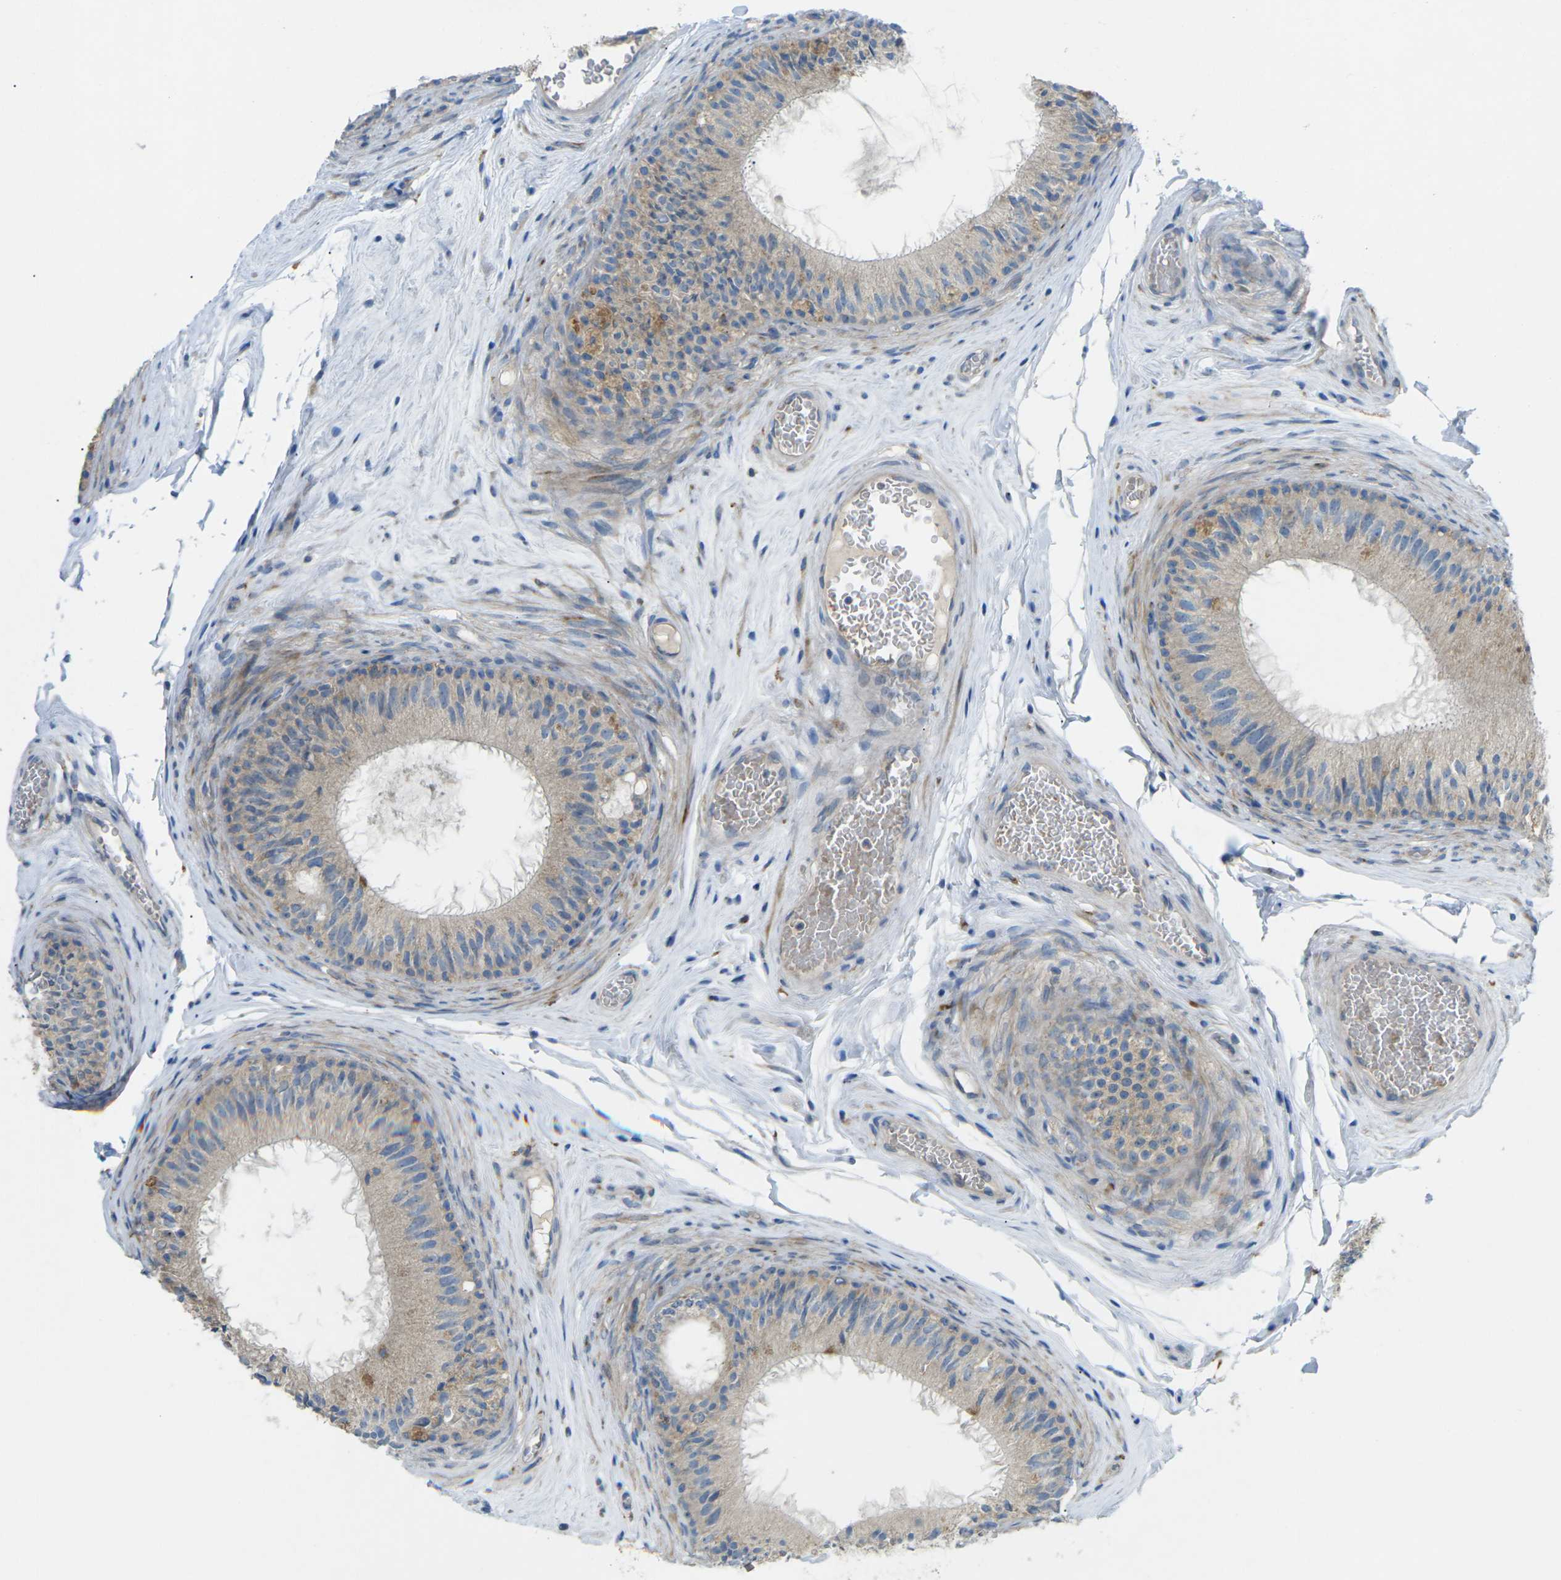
{"staining": {"intensity": "weak", "quantity": ">75%", "location": "cytoplasmic/membranous"}, "tissue": "epididymis", "cell_type": "Glandular cells", "image_type": "normal", "snomed": [{"axis": "morphology", "description": "Normal tissue, NOS"}, {"axis": "topography", "description": "Testis"}, {"axis": "topography", "description": "Epididymis"}], "caption": "Epididymis stained for a protein (brown) shows weak cytoplasmic/membranous positive expression in about >75% of glandular cells.", "gene": "MYLK4", "patient": {"sex": "male", "age": 36}}